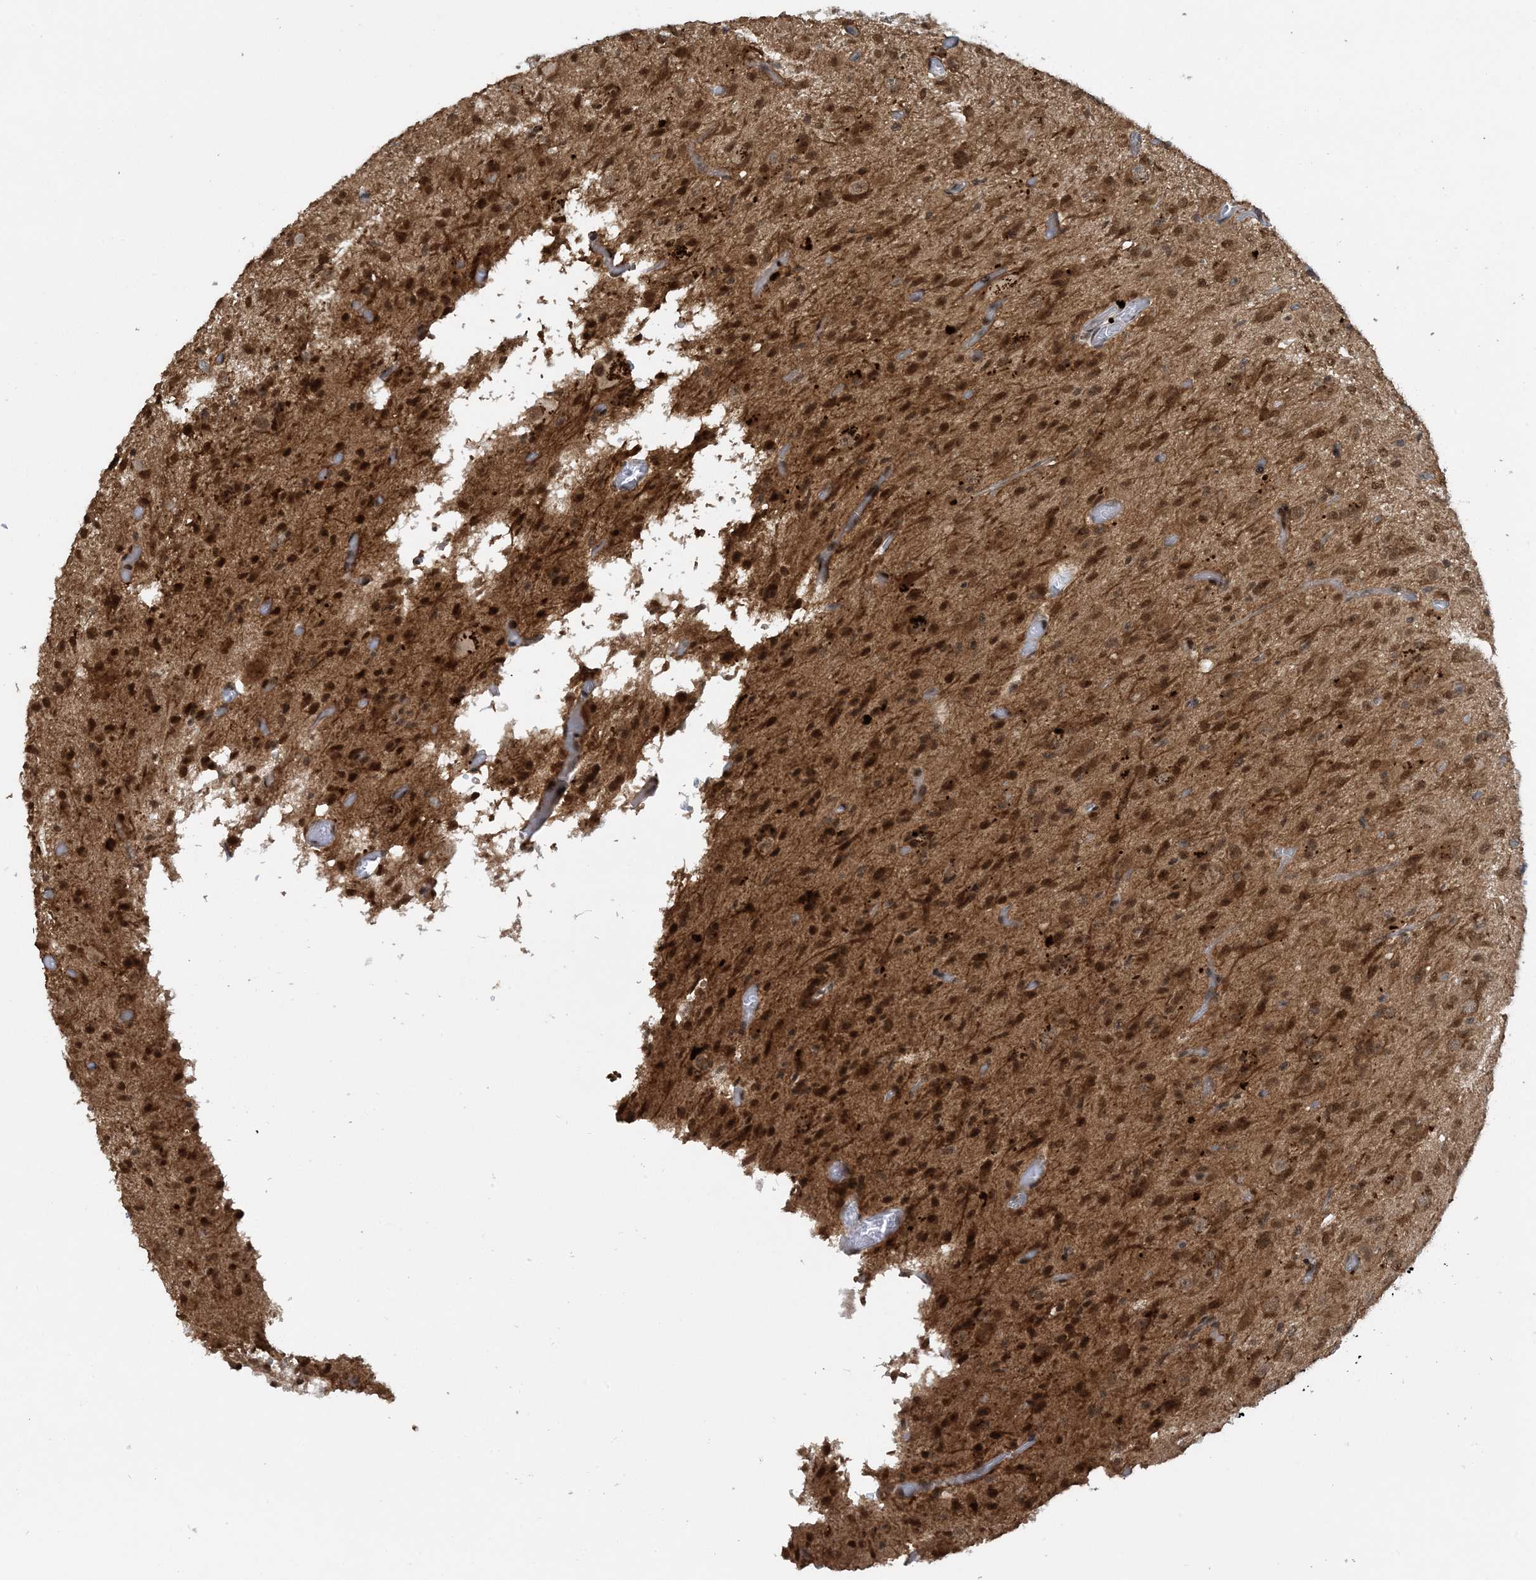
{"staining": {"intensity": "moderate", "quantity": ">75%", "location": "cytoplasmic/membranous,nuclear"}, "tissue": "glioma", "cell_type": "Tumor cells", "image_type": "cancer", "snomed": [{"axis": "morphology", "description": "Glioma, malignant, High grade"}, {"axis": "topography", "description": "Brain"}], "caption": "Human glioma stained with a protein marker shows moderate staining in tumor cells.", "gene": "ACYP2", "patient": {"sex": "female", "age": 59}}